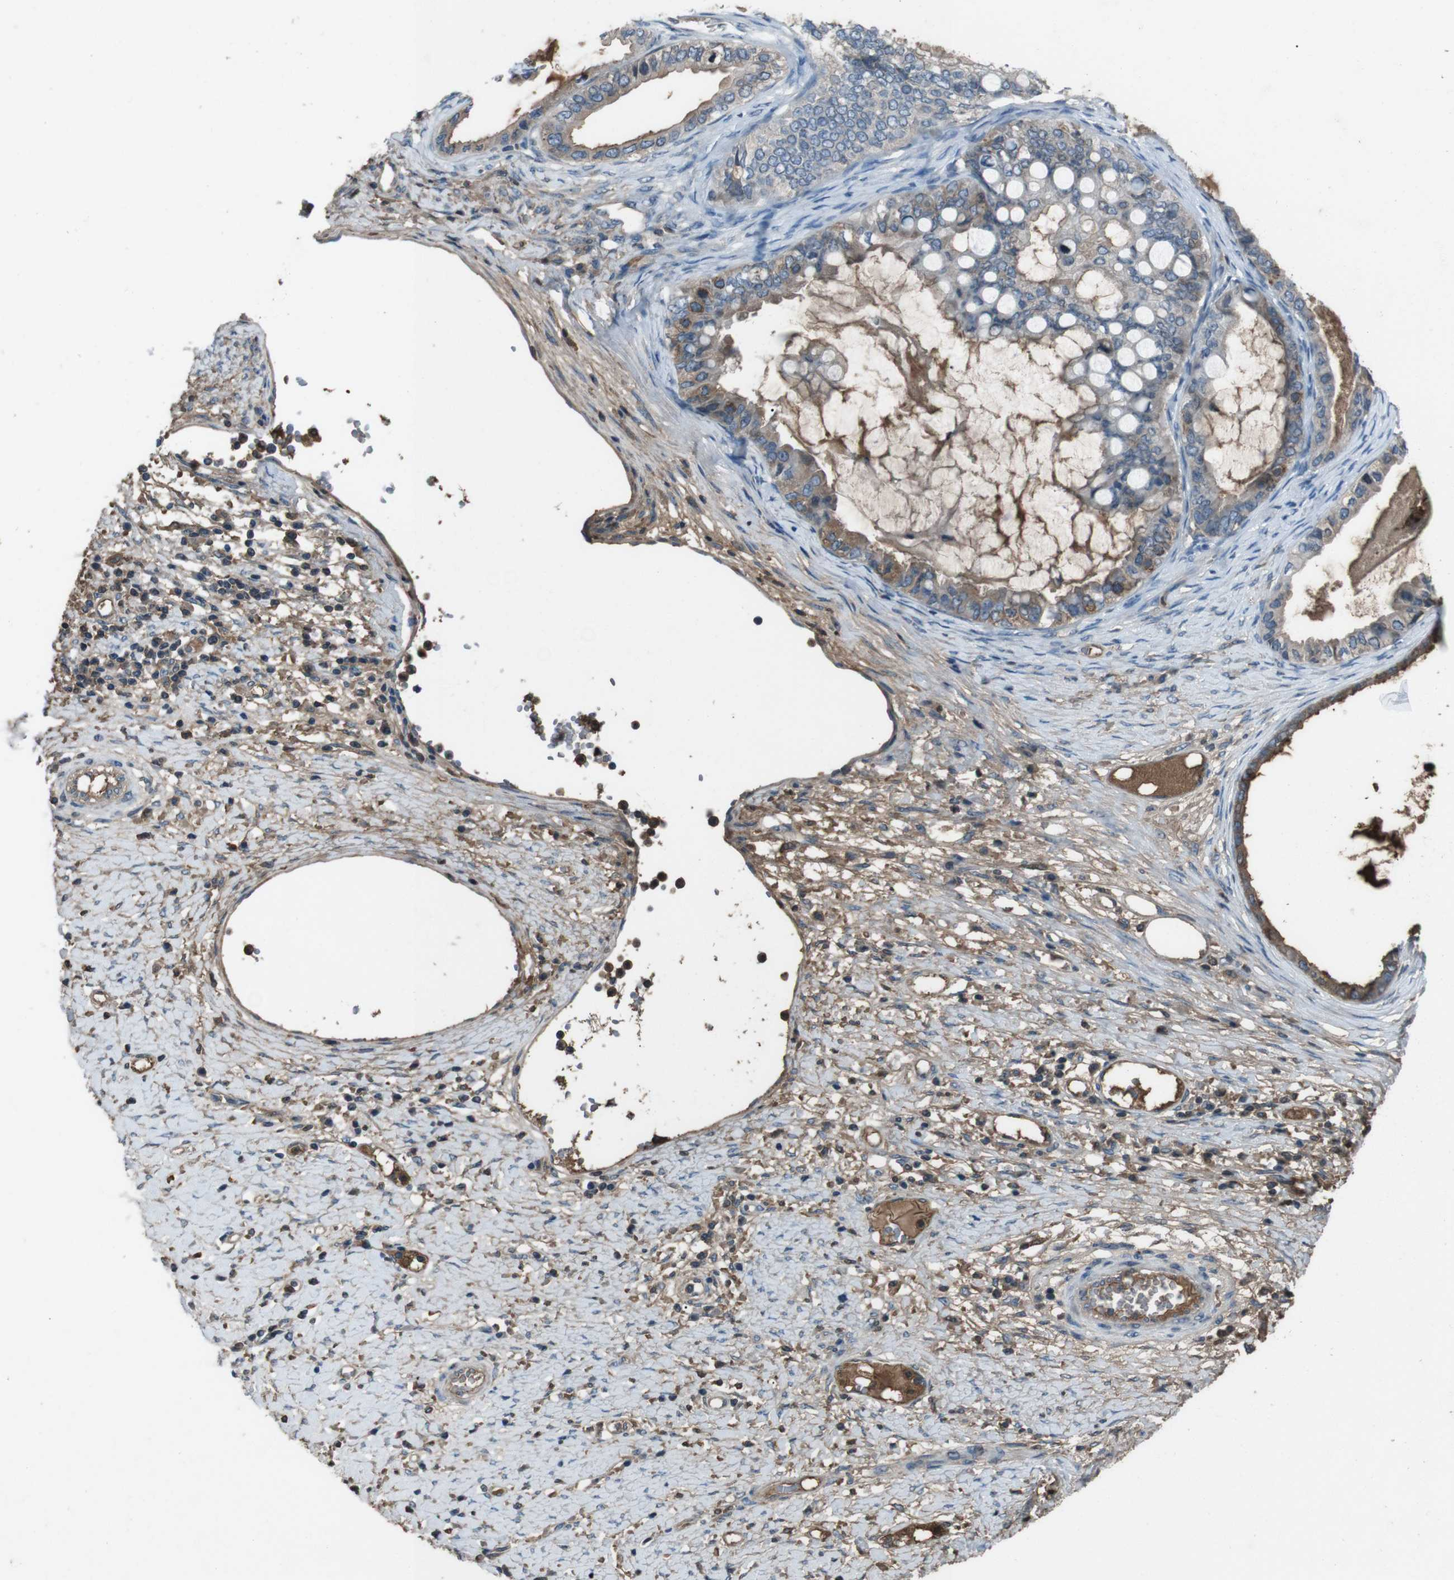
{"staining": {"intensity": "weak", "quantity": "25%-75%", "location": "cytoplasmic/membranous"}, "tissue": "ovarian cancer", "cell_type": "Tumor cells", "image_type": "cancer", "snomed": [{"axis": "morphology", "description": "Cystadenocarcinoma, mucinous, NOS"}, {"axis": "topography", "description": "Ovary"}], "caption": "Ovarian mucinous cystadenocarcinoma stained with DAB immunohistochemistry demonstrates low levels of weak cytoplasmic/membranous staining in approximately 25%-75% of tumor cells.", "gene": "UGT1A6", "patient": {"sex": "female", "age": 80}}